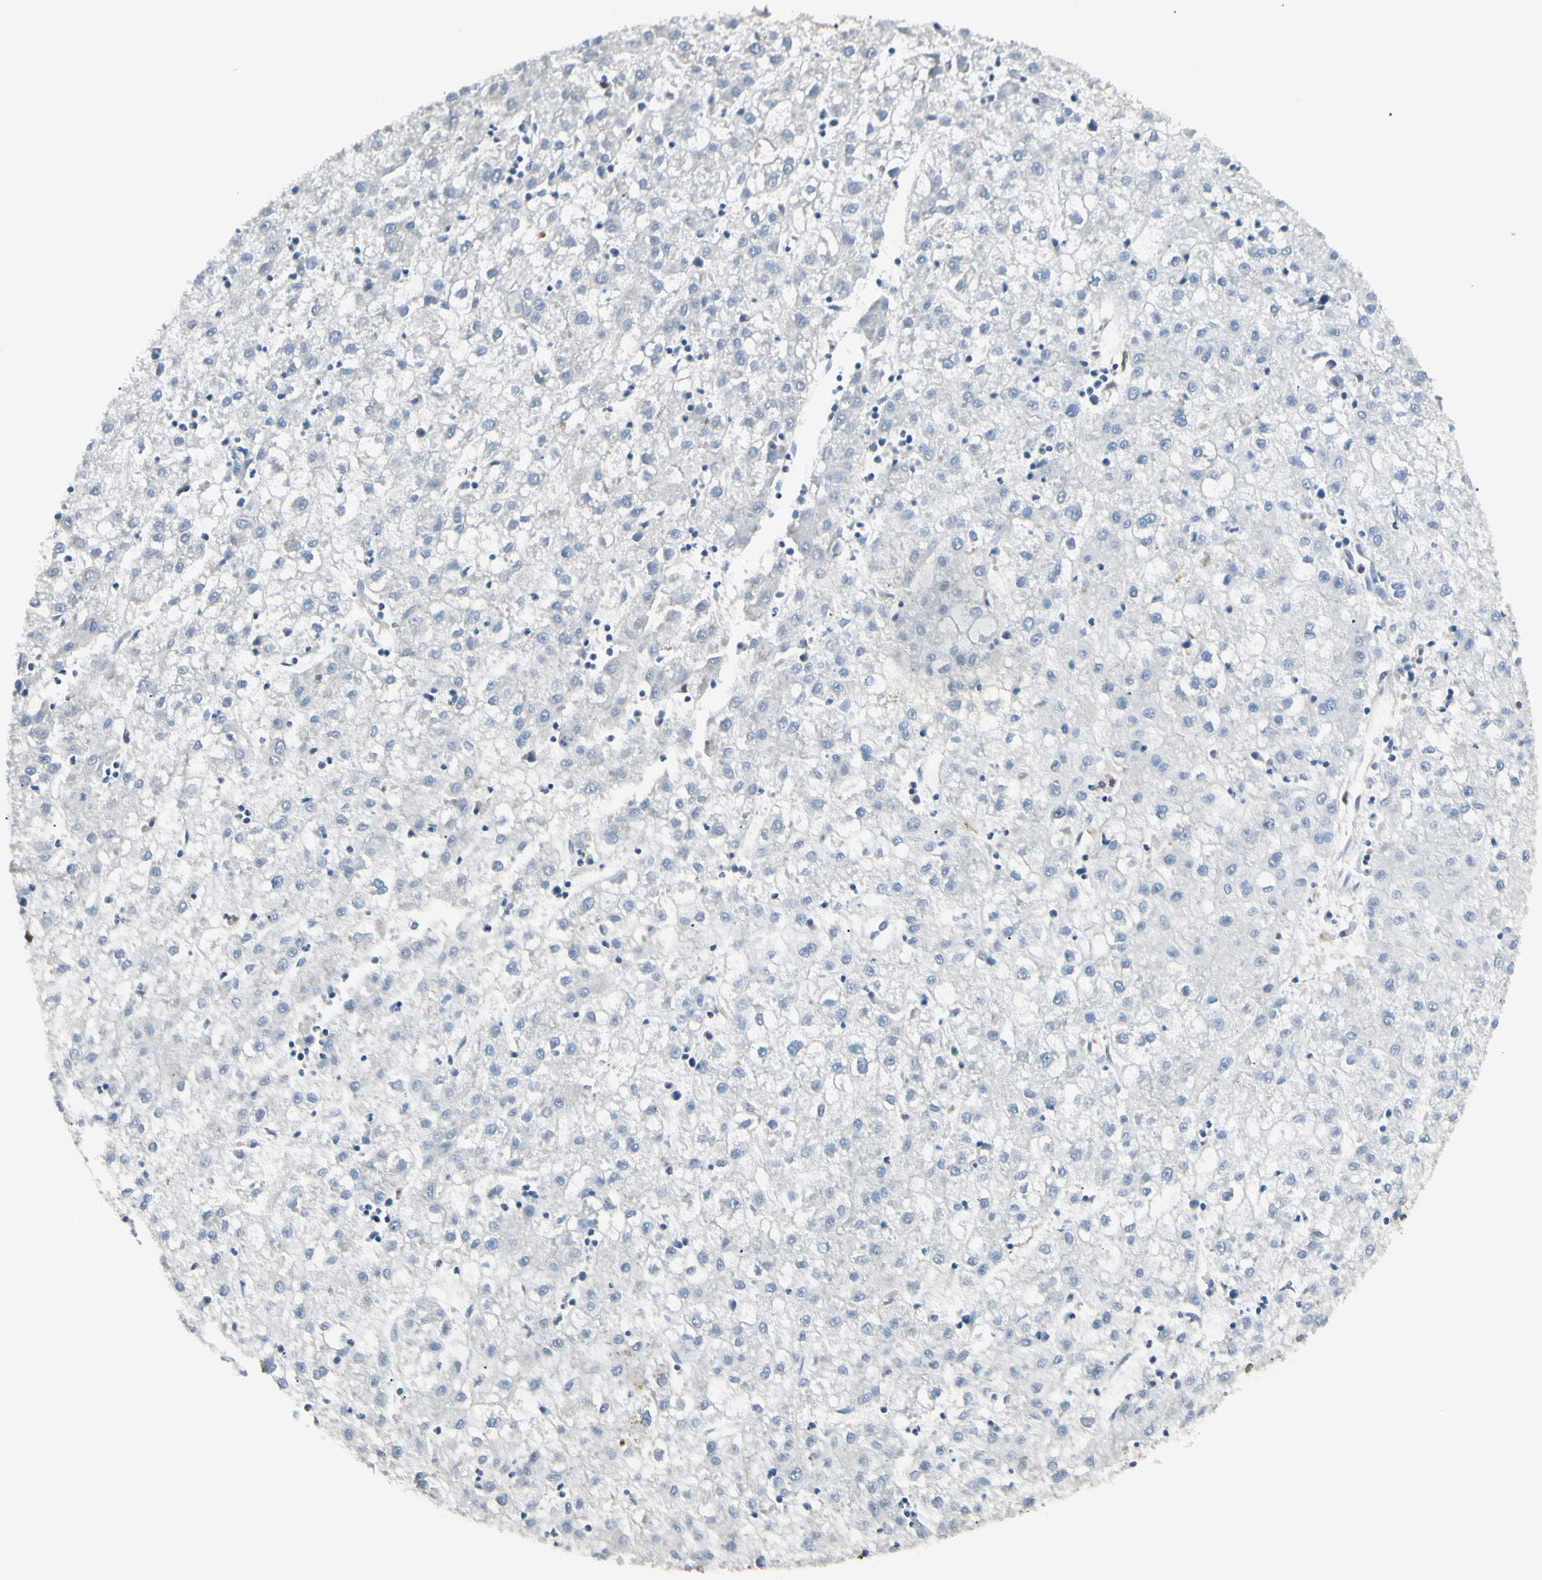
{"staining": {"intensity": "negative", "quantity": "none", "location": "none"}, "tissue": "liver cancer", "cell_type": "Tumor cells", "image_type": "cancer", "snomed": [{"axis": "morphology", "description": "Carcinoma, Hepatocellular, NOS"}, {"axis": "topography", "description": "Liver"}], "caption": "This is an immunohistochemistry (IHC) micrograph of human liver cancer (hepatocellular carcinoma). There is no expression in tumor cells.", "gene": "LPCAT2", "patient": {"sex": "male", "age": 72}}